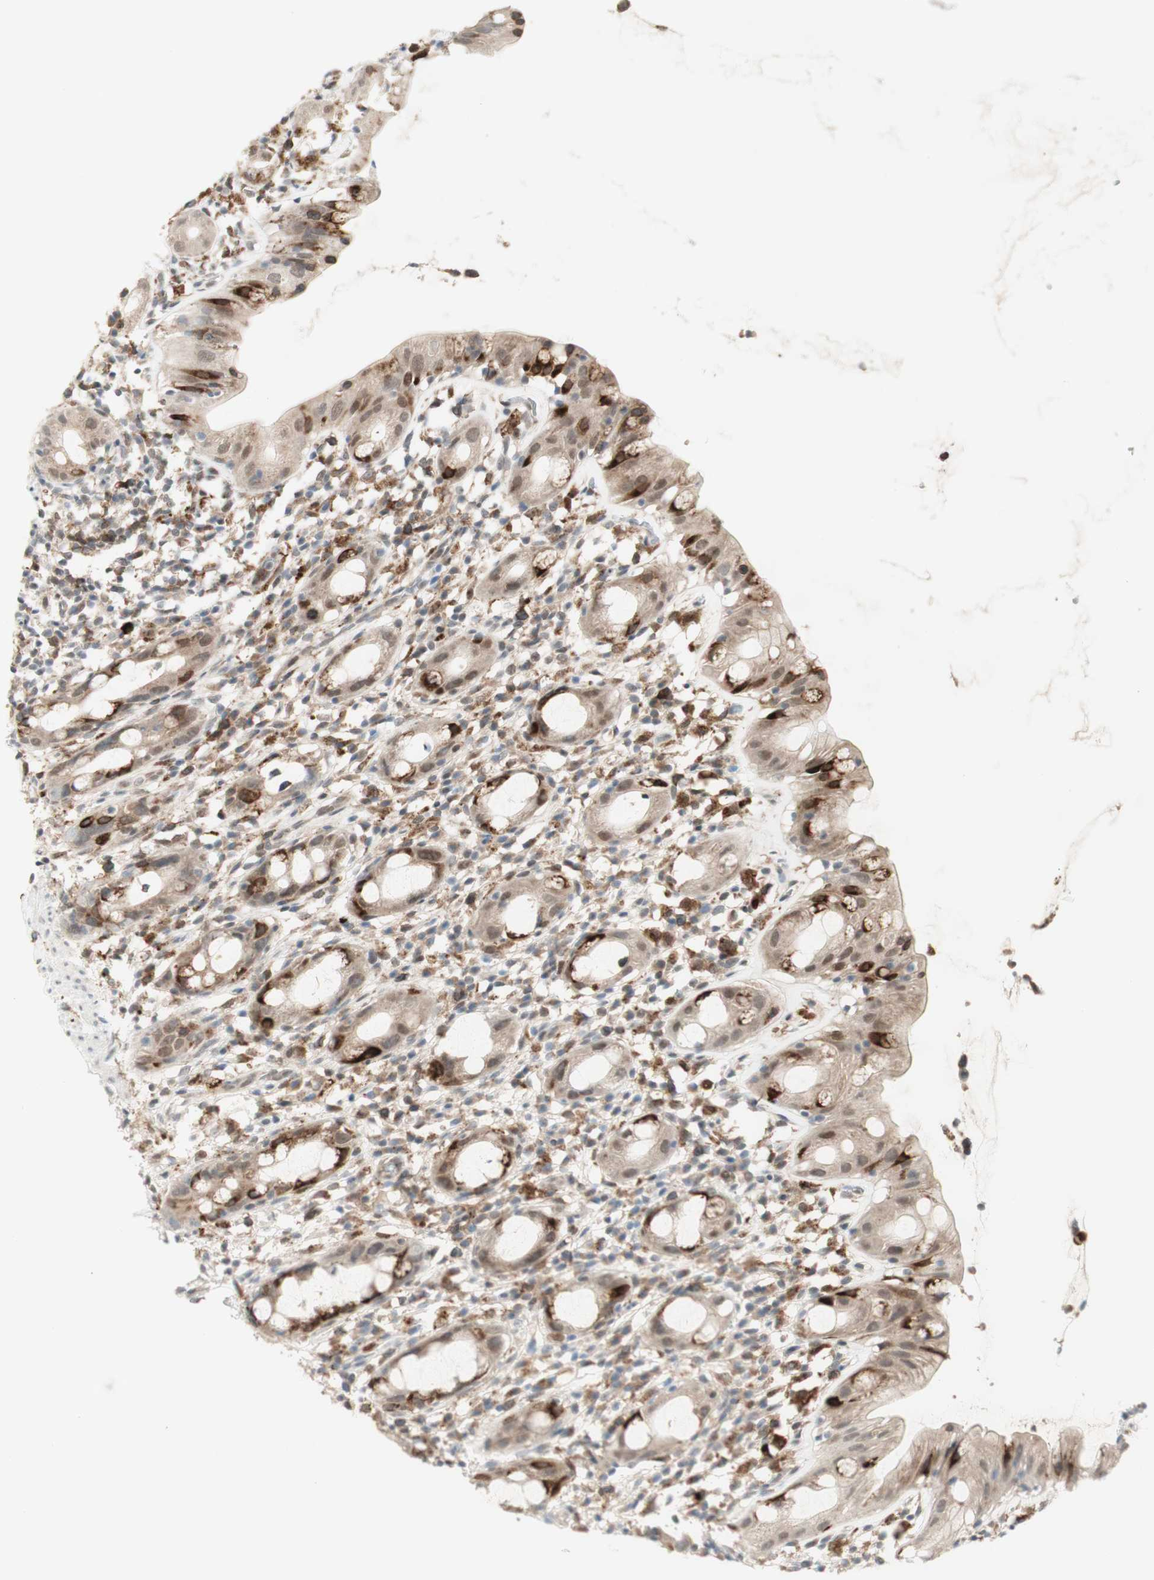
{"staining": {"intensity": "strong", "quantity": "25%-75%", "location": "cytoplasmic/membranous,nuclear"}, "tissue": "rectum", "cell_type": "Glandular cells", "image_type": "normal", "snomed": [{"axis": "morphology", "description": "Normal tissue, NOS"}, {"axis": "topography", "description": "Rectum"}], "caption": "Immunohistochemical staining of benign human rectum demonstrates strong cytoplasmic/membranous,nuclear protein expression in approximately 25%-75% of glandular cells.", "gene": "GAPT", "patient": {"sex": "male", "age": 44}}